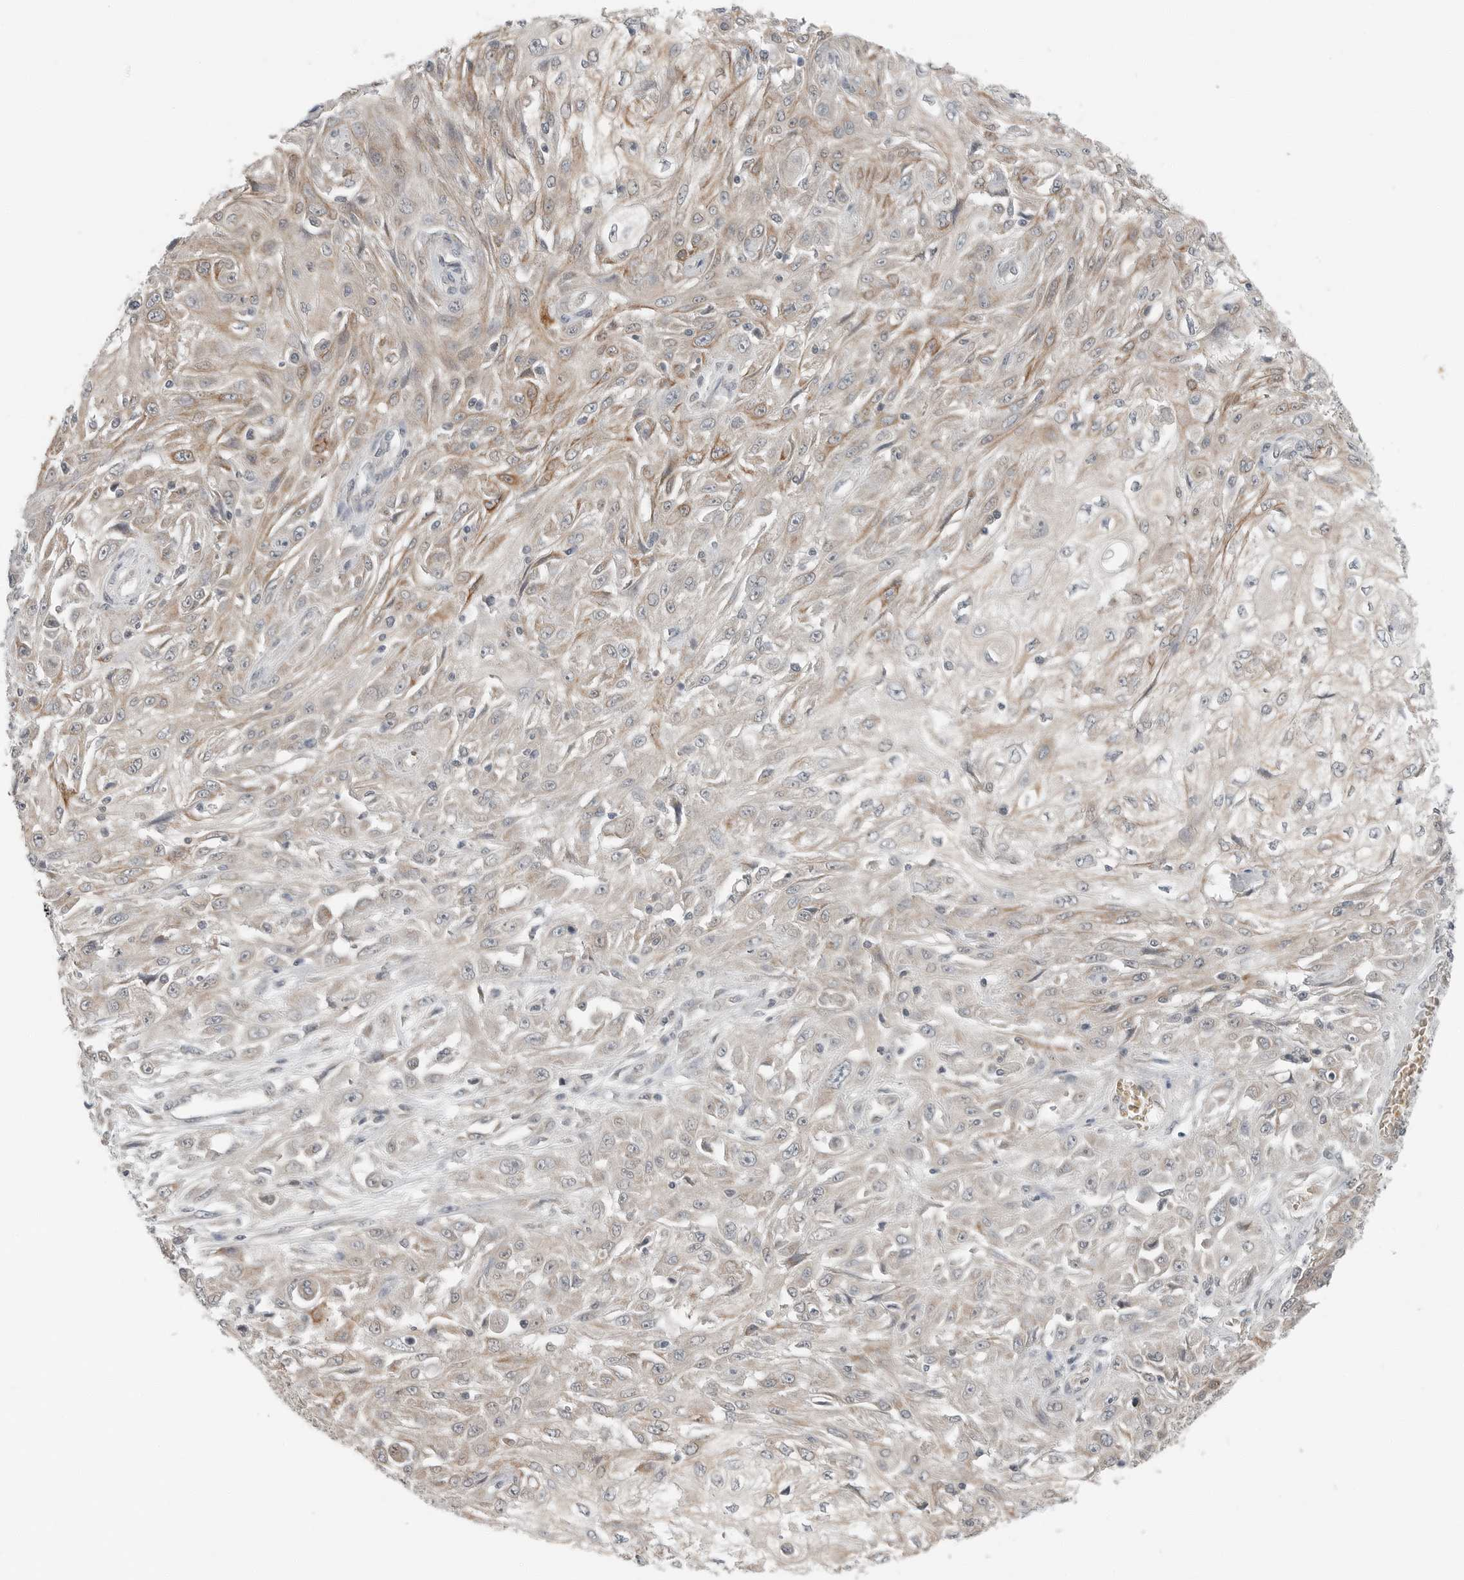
{"staining": {"intensity": "weak", "quantity": "25%-75%", "location": "cytoplasmic/membranous"}, "tissue": "skin cancer", "cell_type": "Tumor cells", "image_type": "cancer", "snomed": [{"axis": "morphology", "description": "Squamous cell carcinoma, NOS"}, {"axis": "morphology", "description": "Squamous cell carcinoma, metastatic, NOS"}, {"axis": "topography", "description": "Skin"}, {"axis": "topography", "description": "Lymph node"}], "caption": "The immunohistochemical stain labels weak cytoplasmic/membranous expression in tumor cells of skin cancer (metastatic squamous cell carcinoma) tissue.", "gene": "FCRLB", "patient": {"sex": "male", "age": 75}}